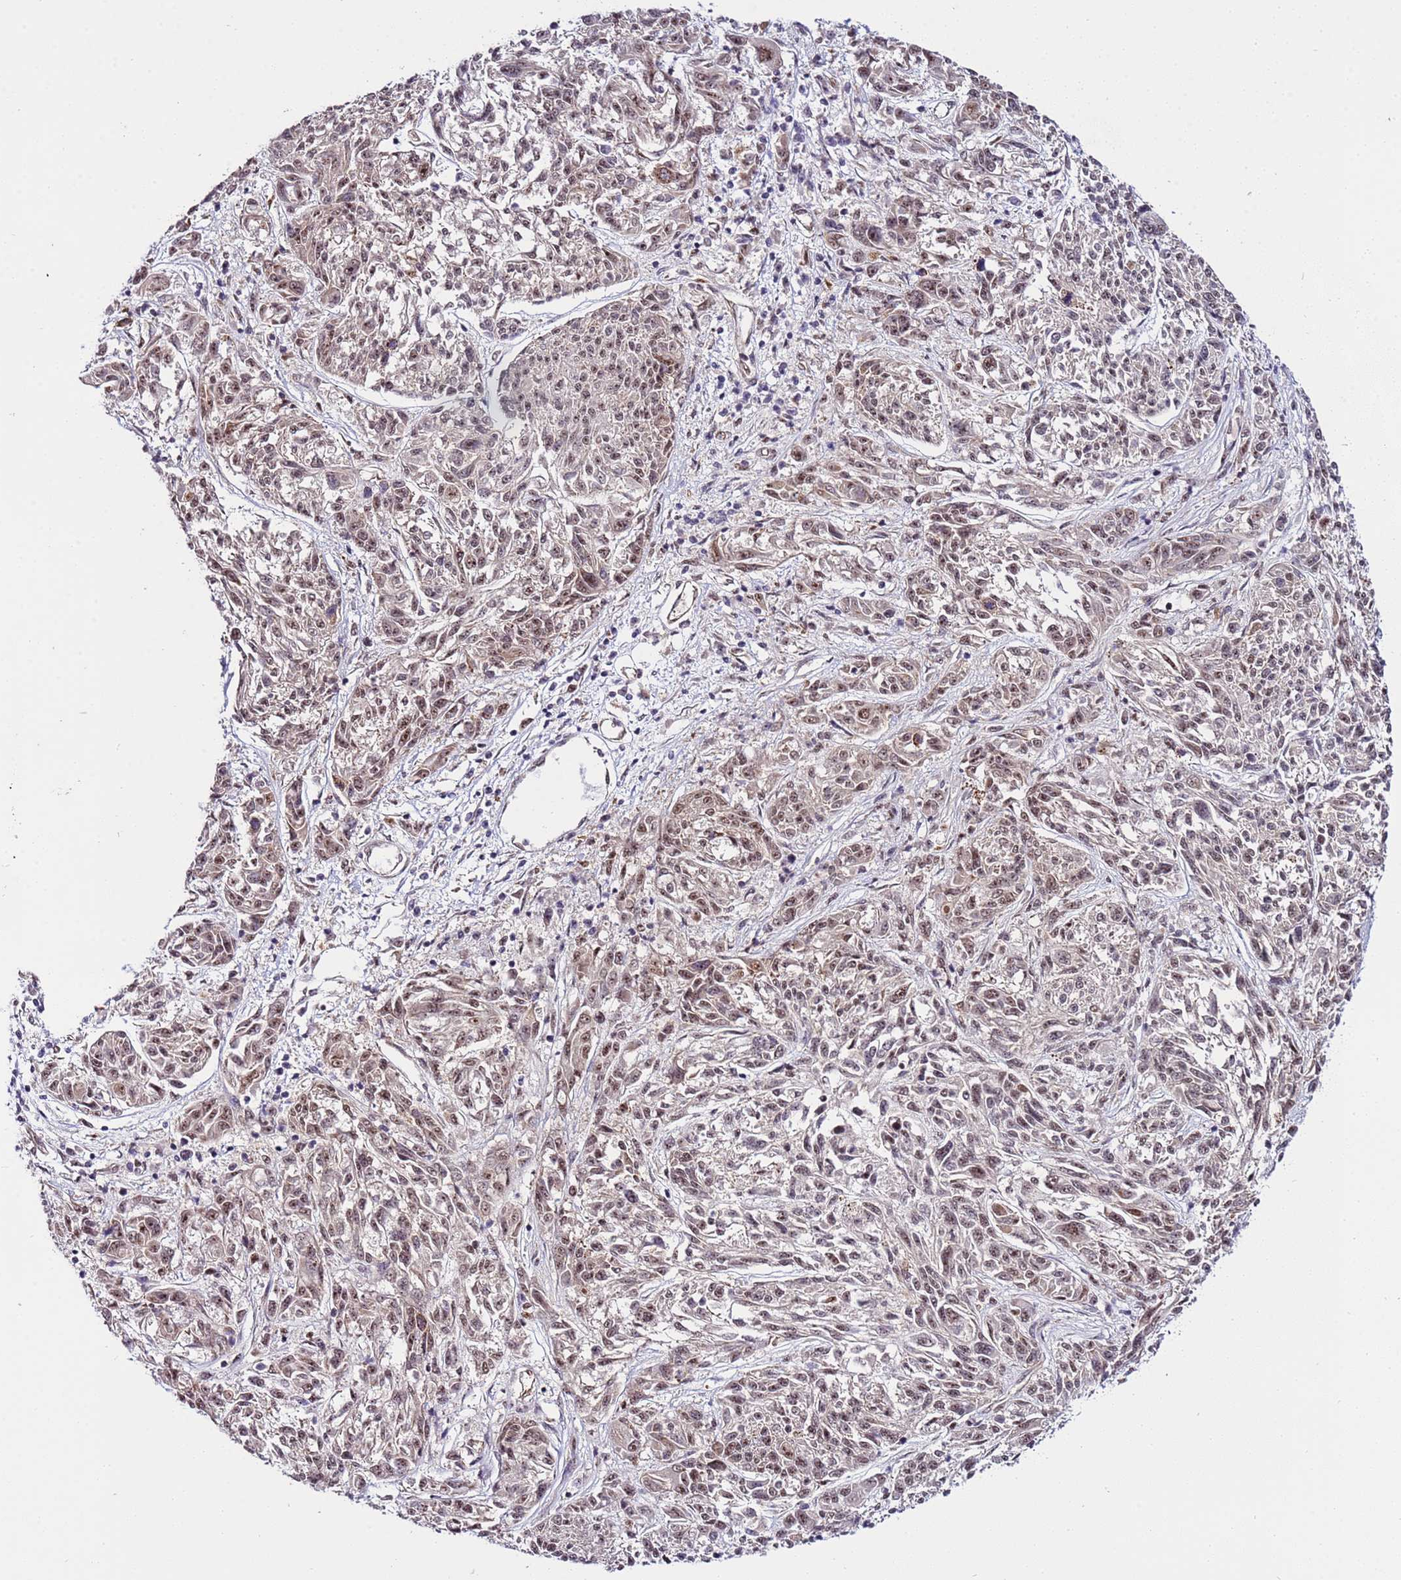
{"staining": {"intensity": "moderate", "quantity": ">75%", "location": "nuclear"}, "tissue": "melanoma", "cell_type": "Tumor cells", "image_type": "cancer", "snomed": [{"axis": "morphology", "description": "Malignant melanoma, NOS"}, {"axis": "topography", "description": "Skin"}], "caption": "A high-resolution micrograph shows IHC staining of melanoma, which exhibits moderate nuclear positivity in approximately >75% of tumor cells.", "gene": "PRPF6", "patient": {"sex": "male", "age": 53}}